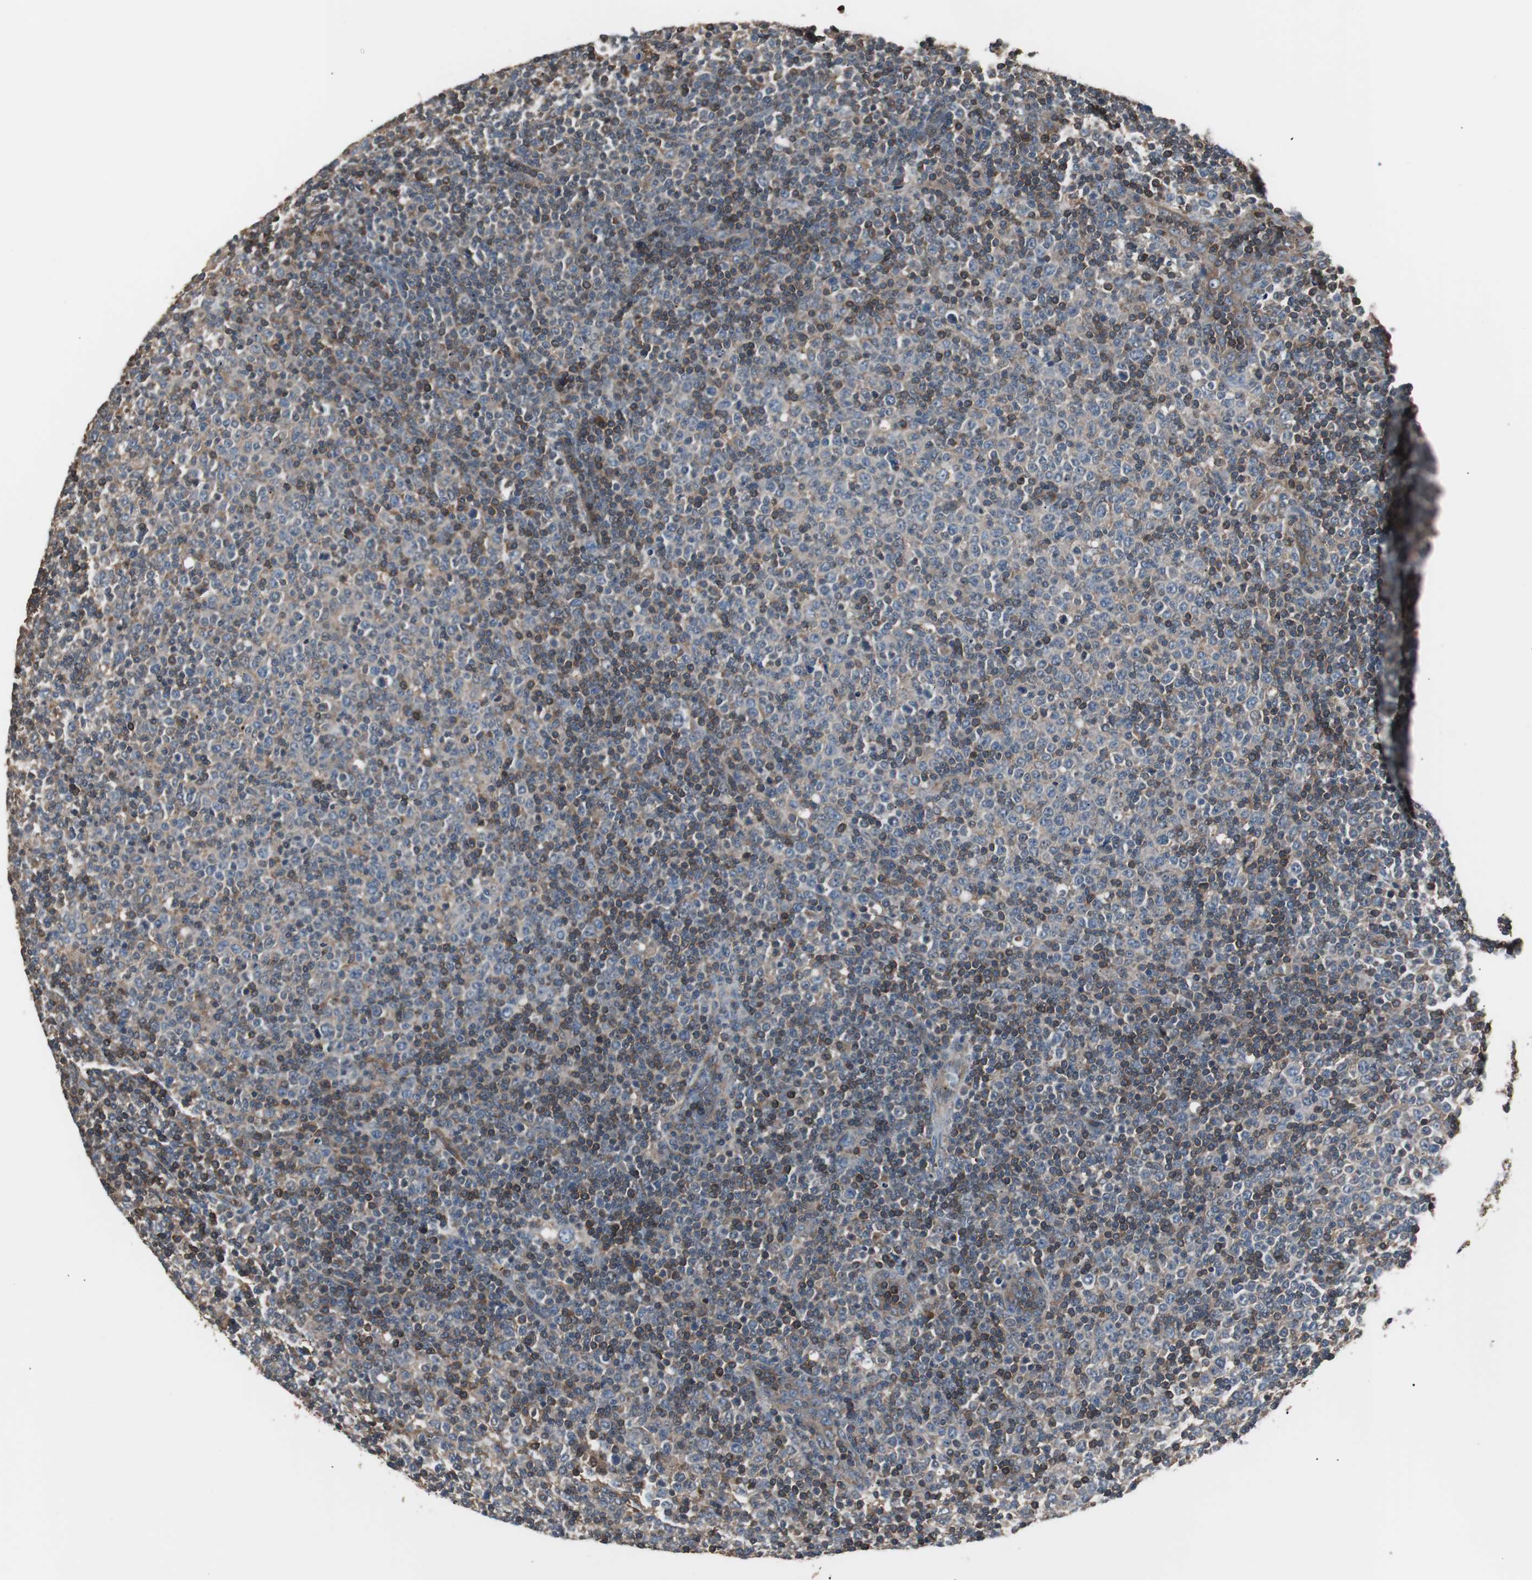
{"staining": {"intensity": "moderate", "quantity": "<25%", "location": "cytoplasmic/membranous"}, "tissue": "lymphoma", "cell_type": "Tumor cells", "image_type": "cancer", "snomed": [{"axis": "morphology", "description": "Malignant lymphoma, non-Hodgkin's type, Low grade"}, {"axis": "topography", "description": "Lymph node"}], "caption": "Protein expression analysis of human lymphoma reveals moderate cytoplasmic/membranous staining in approximately <25% of tumor cells.", "gene": "CAPNS1", "patient": {"sex": "male", "age": 70}}